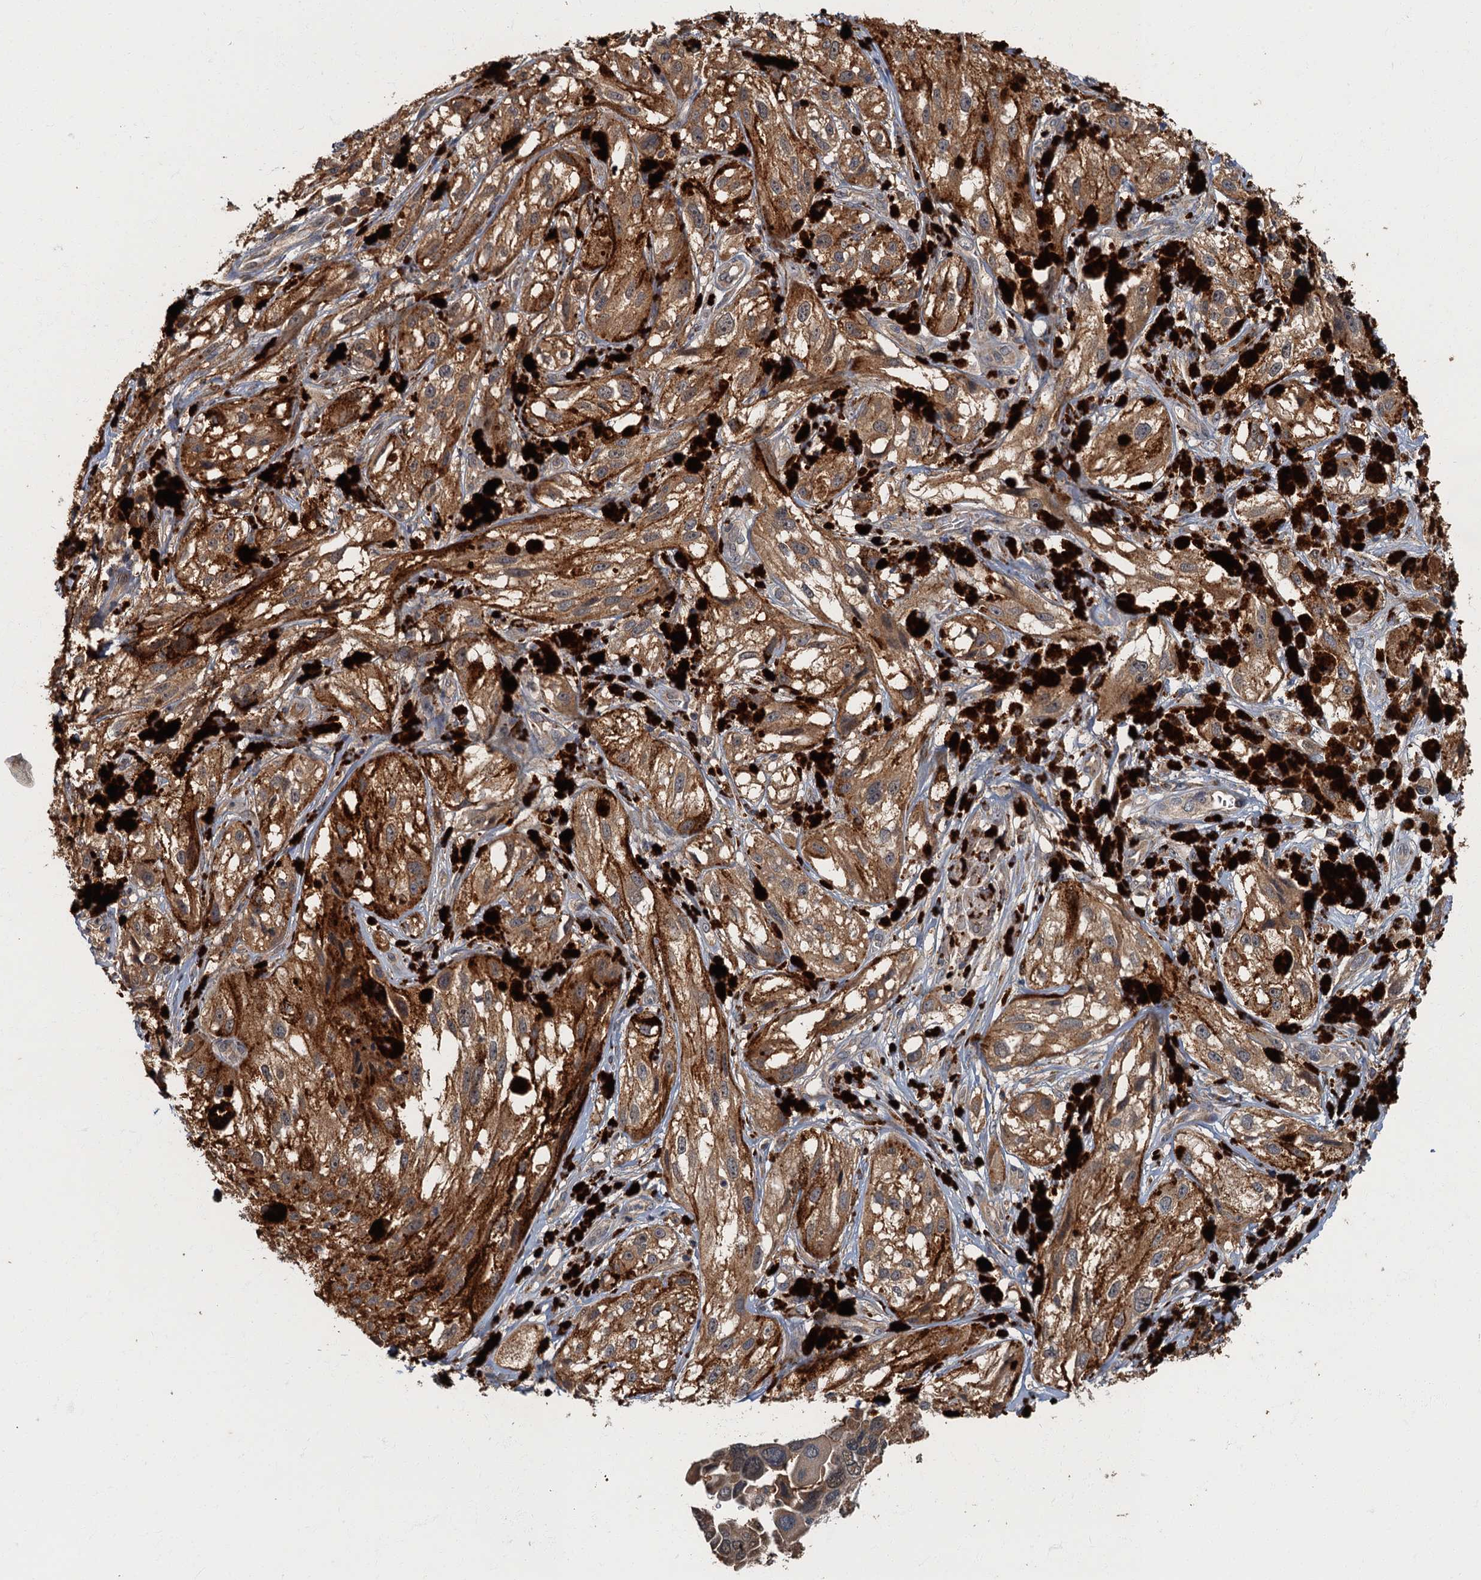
{"staining": {"intensity": "moderate", "quantity": ">75%", "location": "cytoplasmic/membranous"}, "tissue": "melanoma", "cell_type": "Tumor cells", "image_type": "cancer", "snomed": [{"axis": "morphology", "description": "Malignant melanoma, NOS"}, {"axis": "topography", "description": "Skin"}], "caption": "A brown stain highlights moderate cytoplasmic/membranous expression of a protein in human melanoma tumor cells.", "gene": "WDCP", "patient": {"sex": "male", "age": 88}}